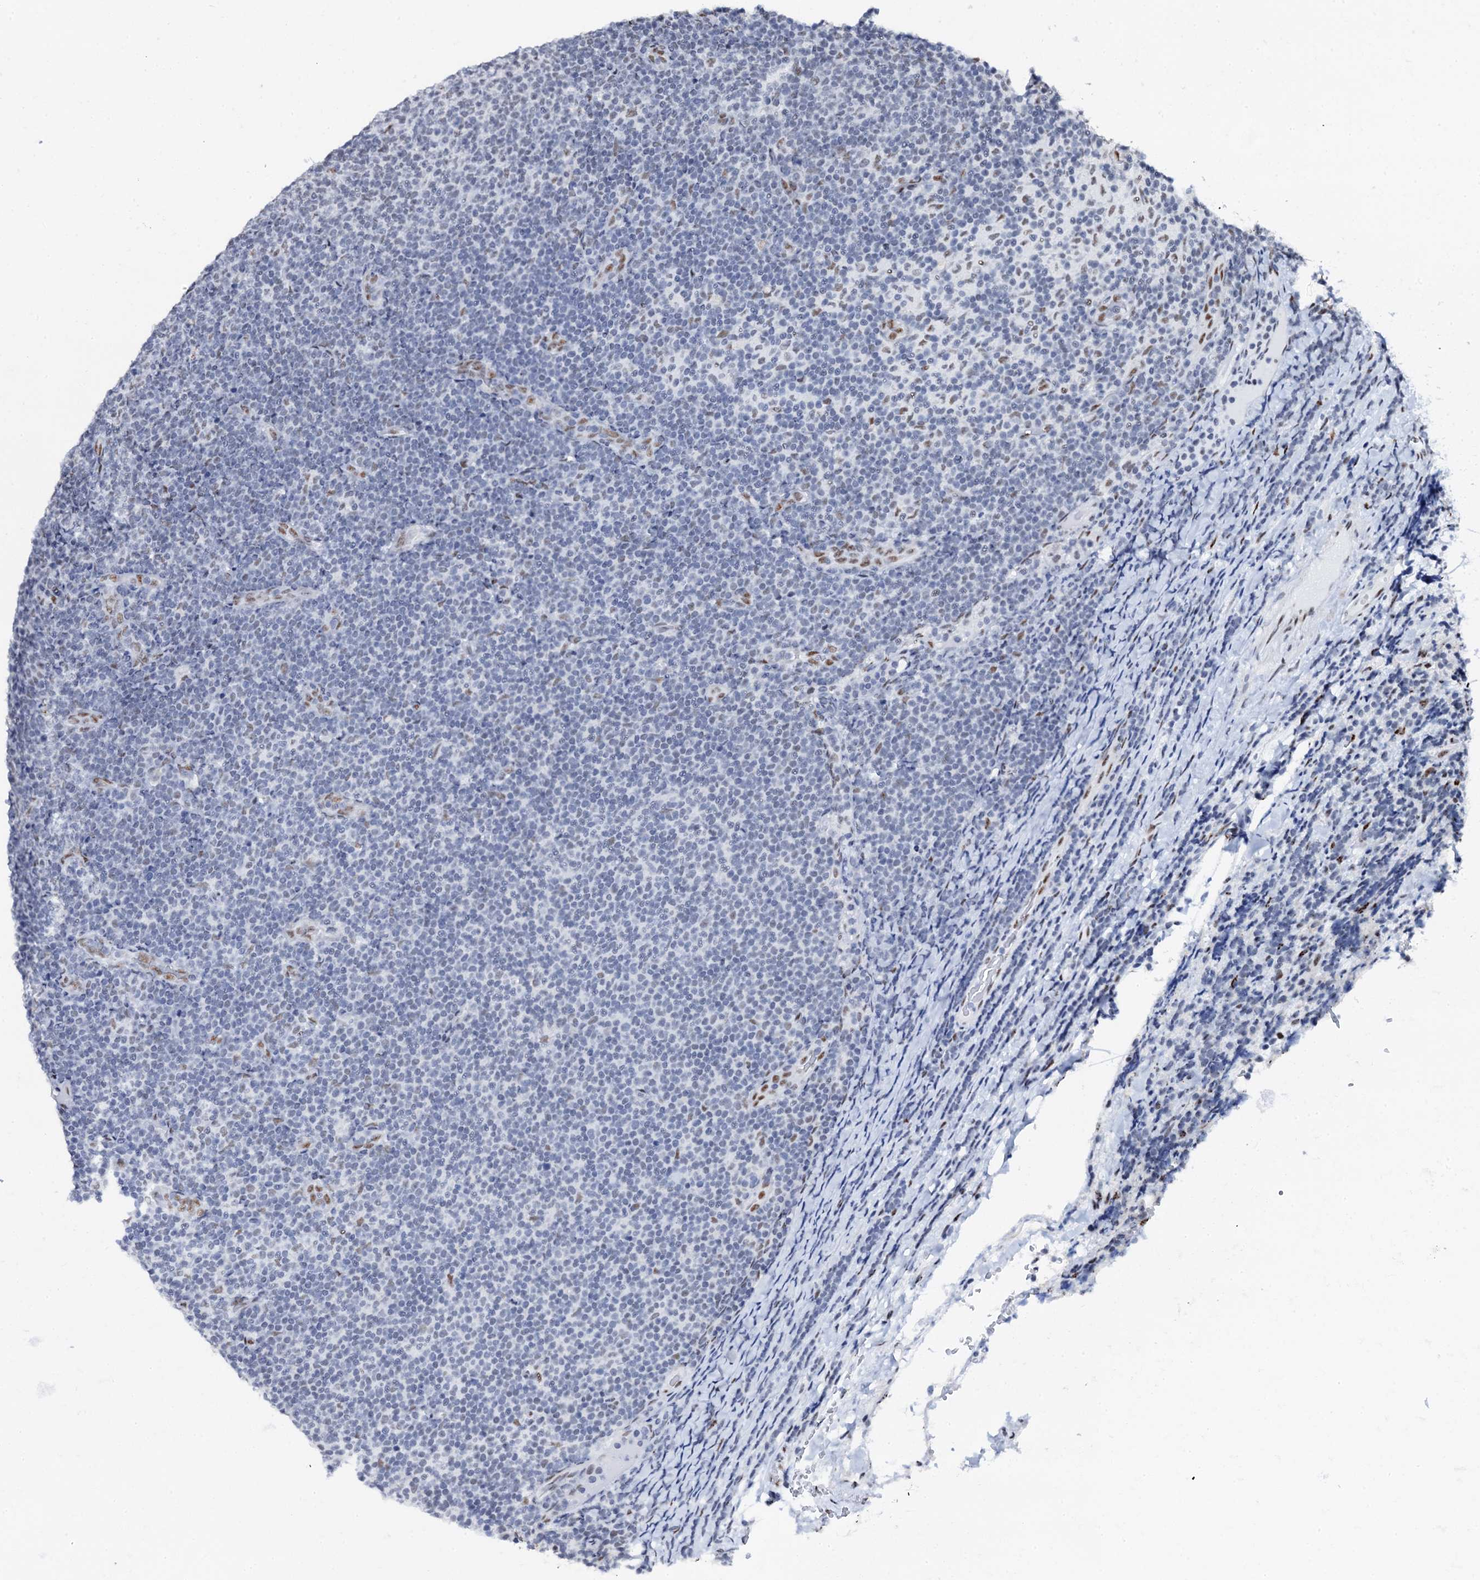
{"staining": {"intensity": "negative", "quantity": "none", "location": "none"}, "tissue": "lymphoma", "cell_type": "Tumor cells", "image_type": "cancer", "snomed": [{"axis": "morphology", "description": "Malignant lymphoma, non-Hodgkin's type, Low grade"}, {"axis": "topography", "description": "Lymph node"}], "caption": "Immunohistochemistry of human lymphoma exhibits no staining in tumor cells. Nuclei are stained in blue.", "gene": "NKAPD1", "patient": {"sex": "male", "age": 66}}